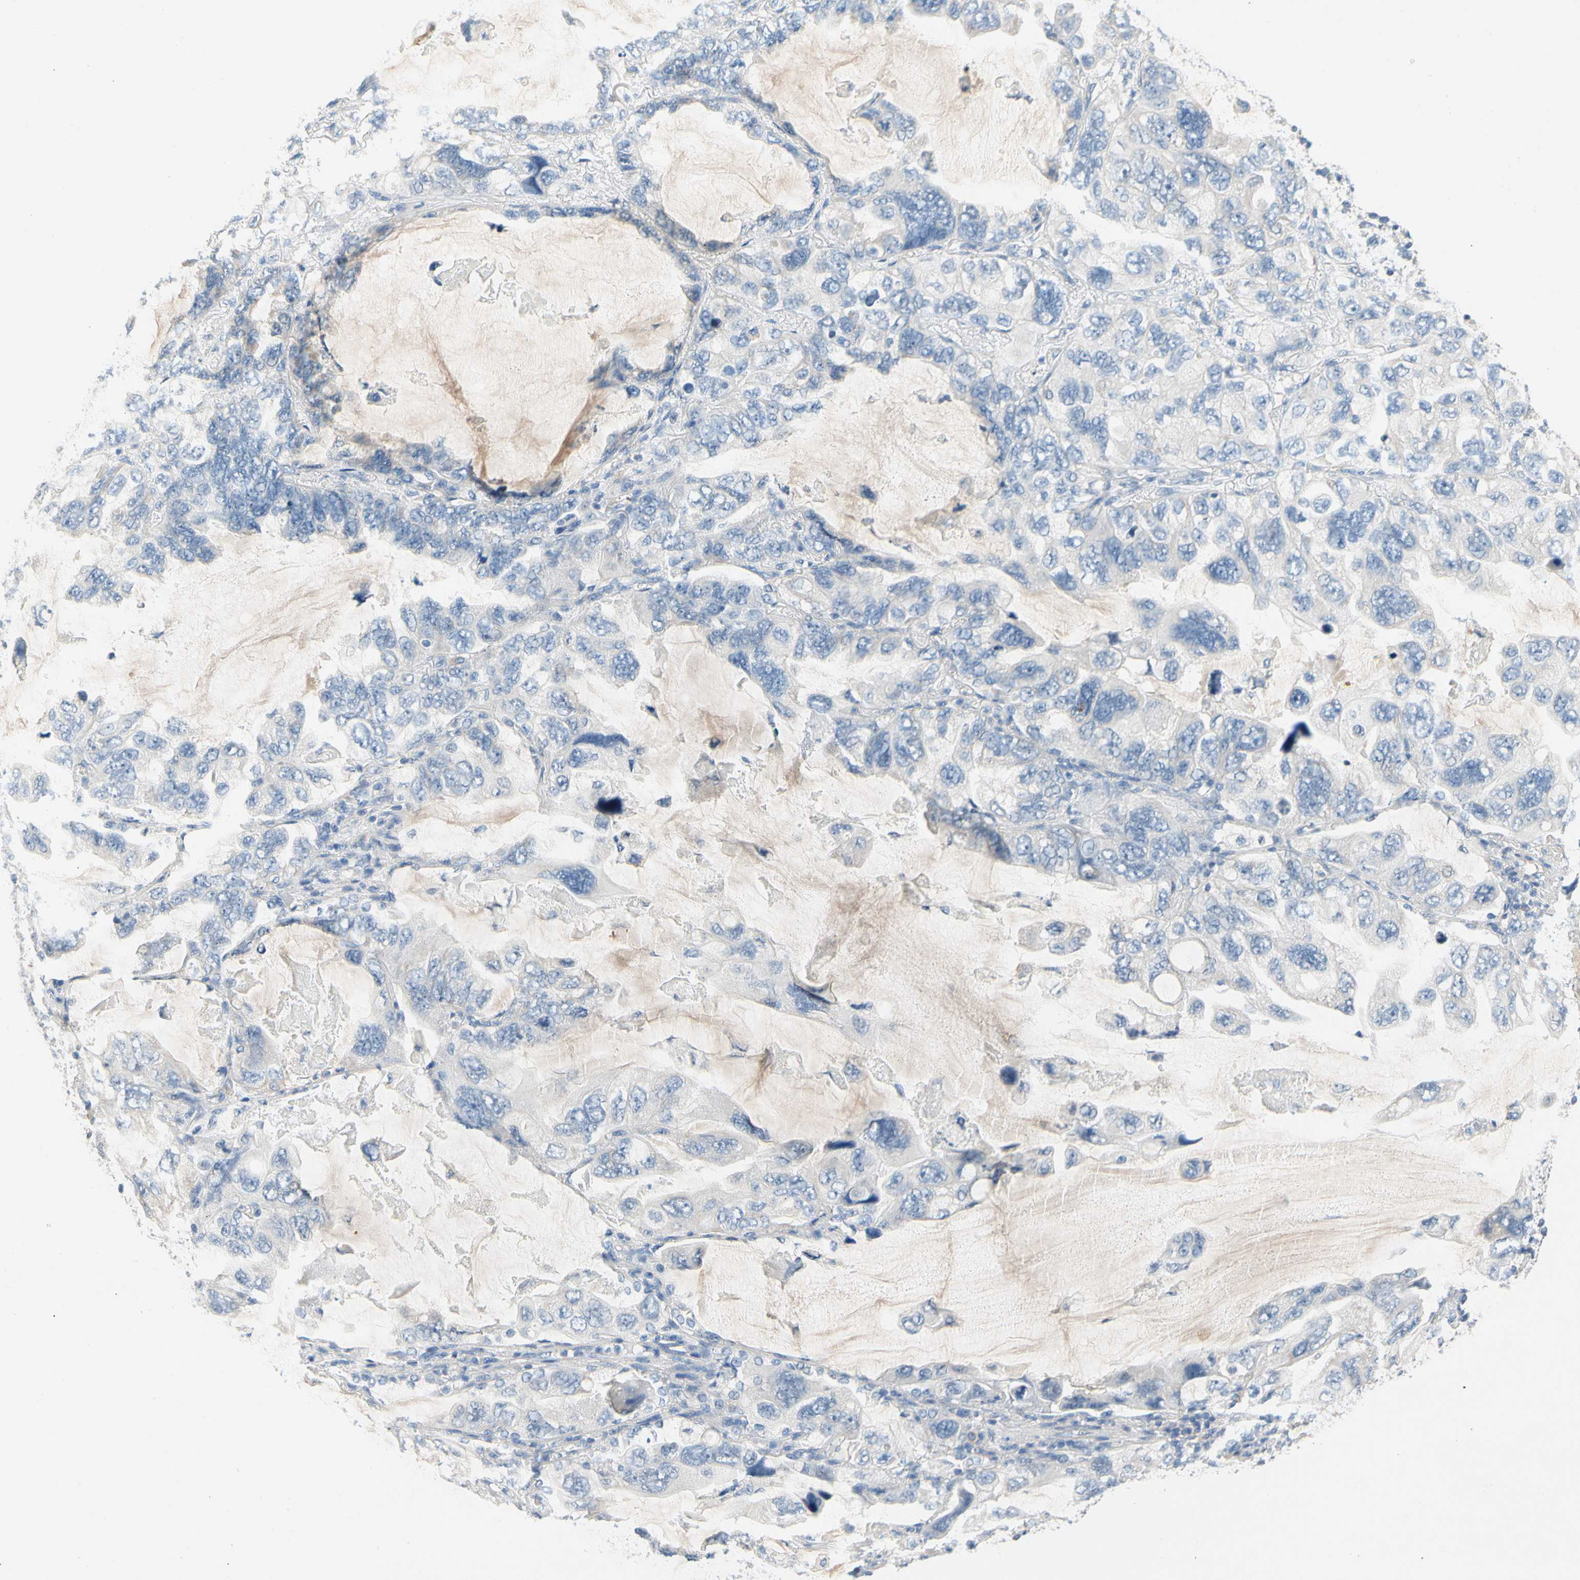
{"staining": {"intensity": "negative", "quantity": "none", "location": "none"}, "tissue": "lung cancer", "cell_type": "Tumor cells", "image_type": "cancer", "snomed": [{"axis": "morphology", "description": "Squamous cell carcinoma, NOS"}, {"axis": "topography", "description": "Lung"}], "caption": "High power microscopy histopathology image of an immunohistochemistry (IHC) image of lung cancer, revealing no significant positivity in tumor cells.", "gene": "CCM2L", "patient": {"sex": "female", "age": 73}}